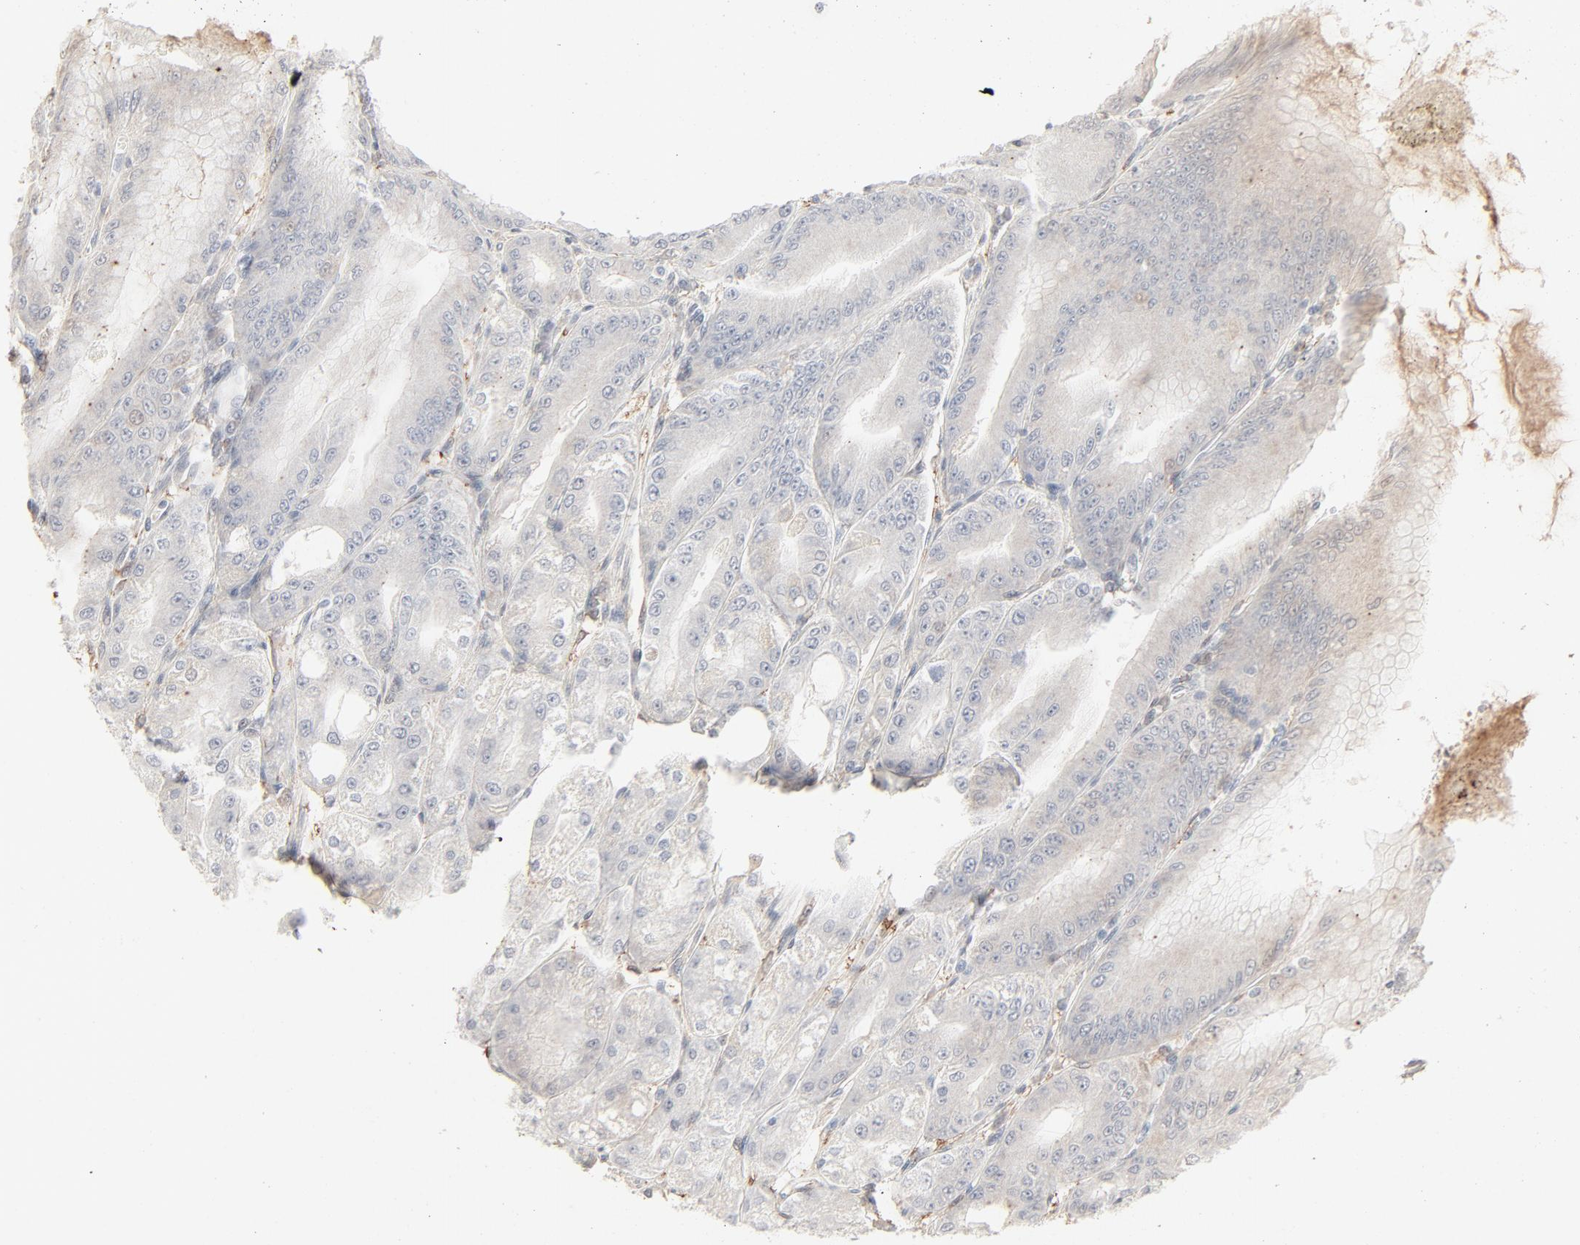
{"staining": {"intensity": "negative", "quantity": "none", "location": "none"}, "tissue": "stomach", "cell_type": "Glandular cells", "image_type": "normal", "snomed": [{"axis": "morphology", "description": "Normal tissue, NOS"}, {"axis": "topography", "description": "Stomach, lower"}], "caption": "An IHC micrograph of benign stomach is shown. There is no staining in glandular cells of stomach.", "gene": "LGALS2", "patient": {"sex": "male", "age": 71}}